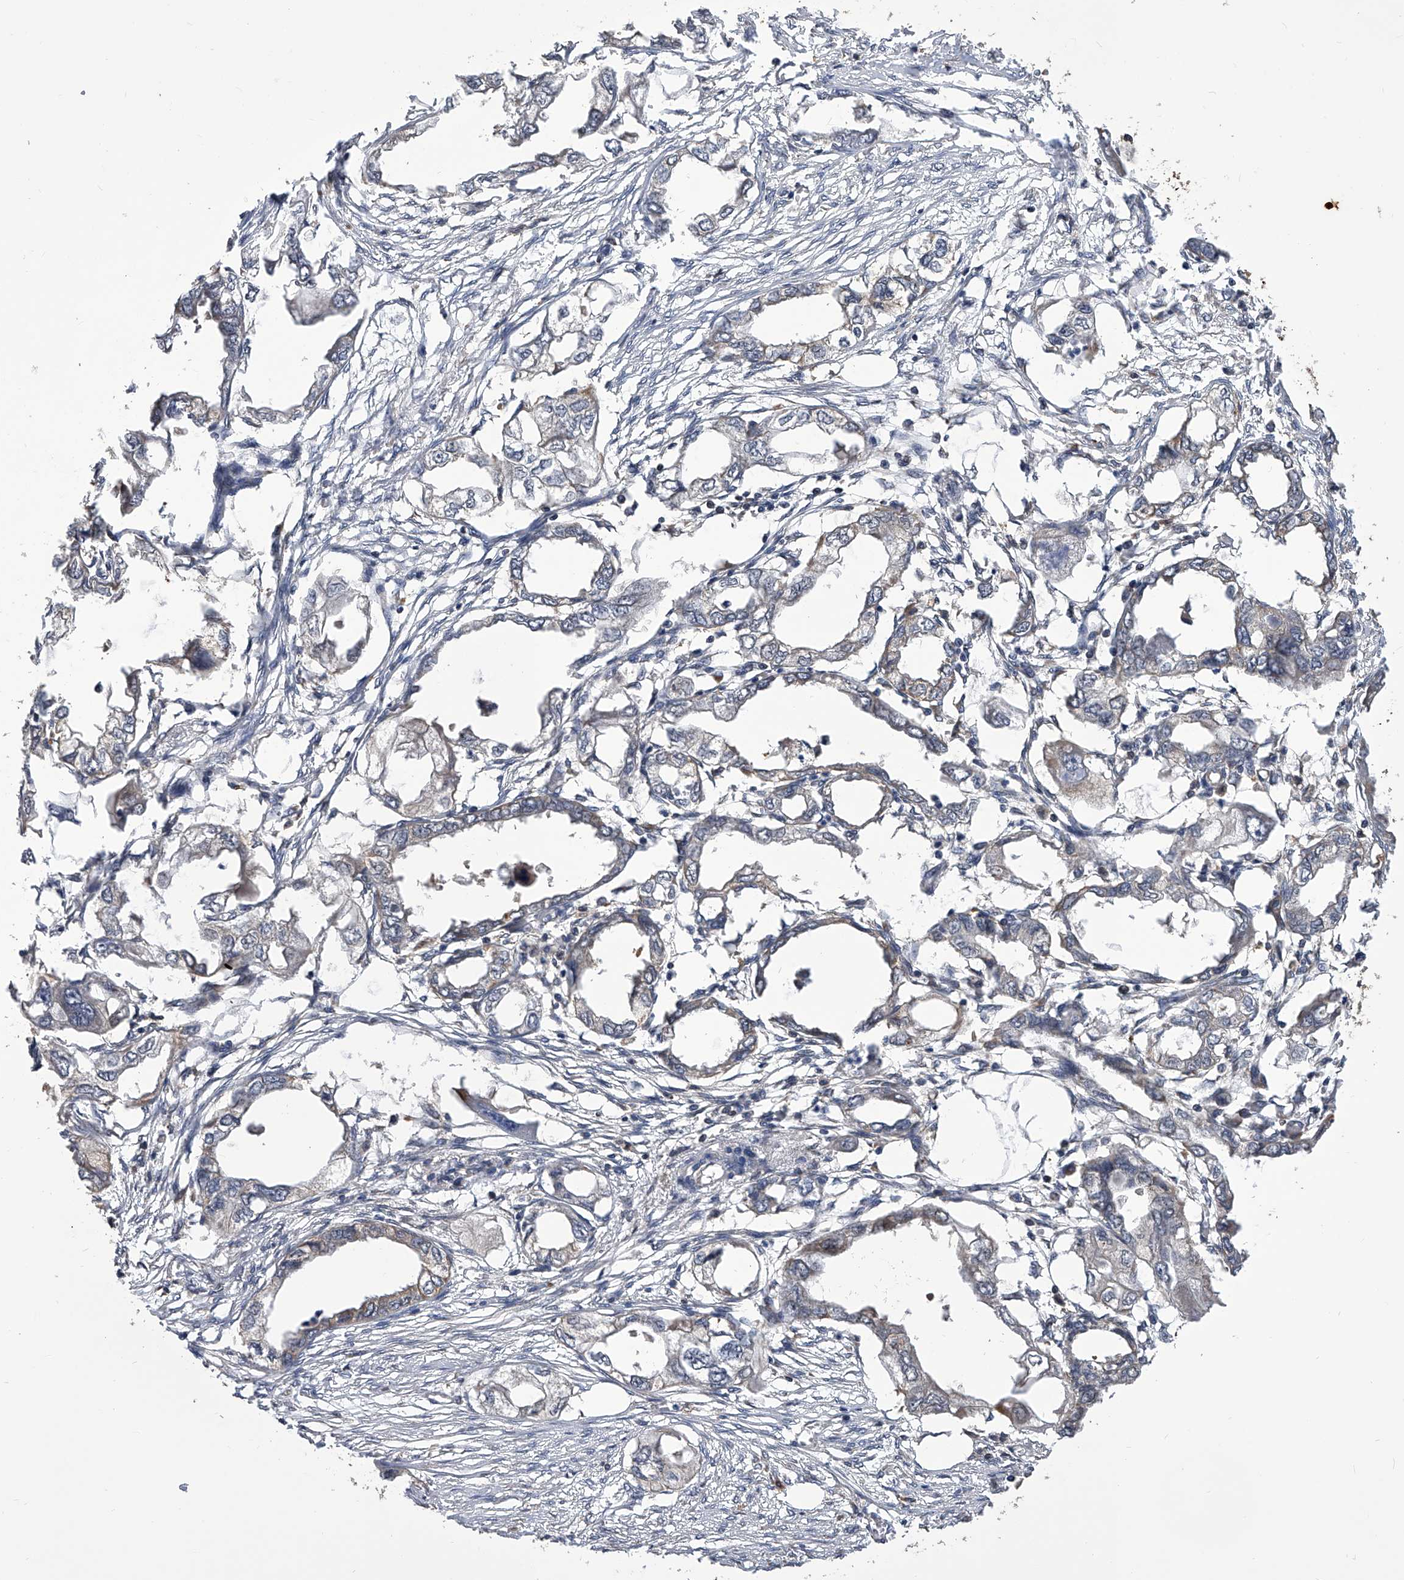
{"staining": {"intensity": "negative", "quantity": "none", "location": "none"}, "tissue": "endometrial cancer", "cell_type": "Tumor cells", "image_type": "cancer", "snomed": [{"axis": "morphology", "description": "Adenocarcinoma, NOS"}, {"axis": "morphology", "description": "Adenocarcinoma, metastatic, NOS"}, {"axis": "topography", "description": "Adipose tissue"}, {"axis": "topography", "description": "Endometrium"}], "caption": "The image shows no significant expression in tumor cells of adenocarcinoma (endometrial). (Brightfield microscopy of DAB IHC at high magnification).", "gene": "GMDS", "patient": {"sex": "female", "age": 67}}